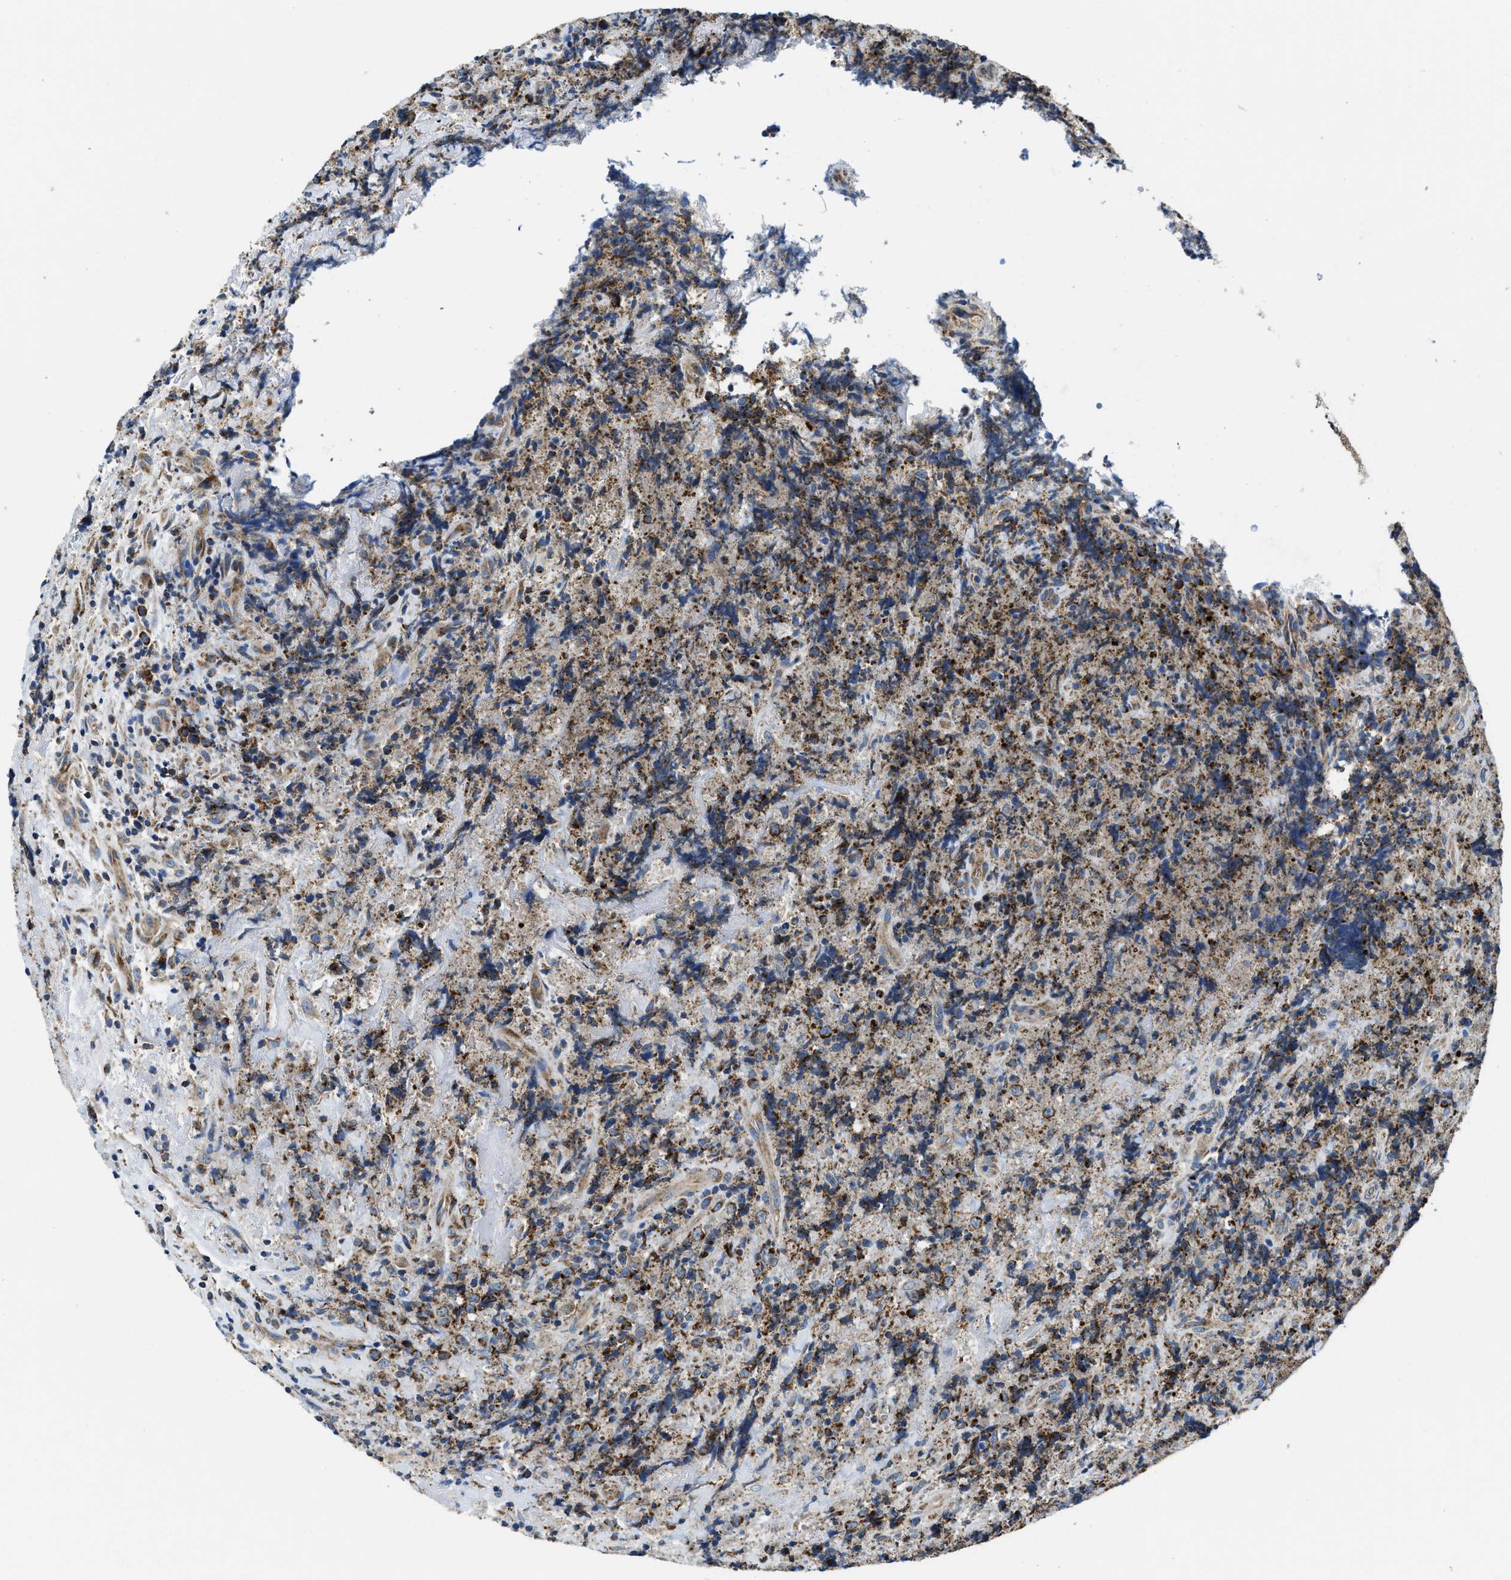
{"staining": {"intensity": "moderate", "quantity": "25%-75%", "location": "cytoplasmic/membranous"}, "tissue": "lymphoma", "cell_type": "Tumor cells", "image_type": "cancer", "snomed": [{"axis": "morphology", "description": "Malignant lymphoma, non-Hodgkin's type, High grade"}, {"axis": "topography", "description": "Tonsil"}], "caption": "Immunohistochemistry (IHC) micrograph of neoplastic tissue: human high-grade malignant lymphoma, non-Hodgkin's type stained using IHC demonstrates medium levels of moderate protein expression localized specifically in the cytoplasmic/membranous of tumor cells, appearing as a cytoplasmic/membranous brown color.", "gene": "STK33", "patient": {"sex": "female", "age": 36}}